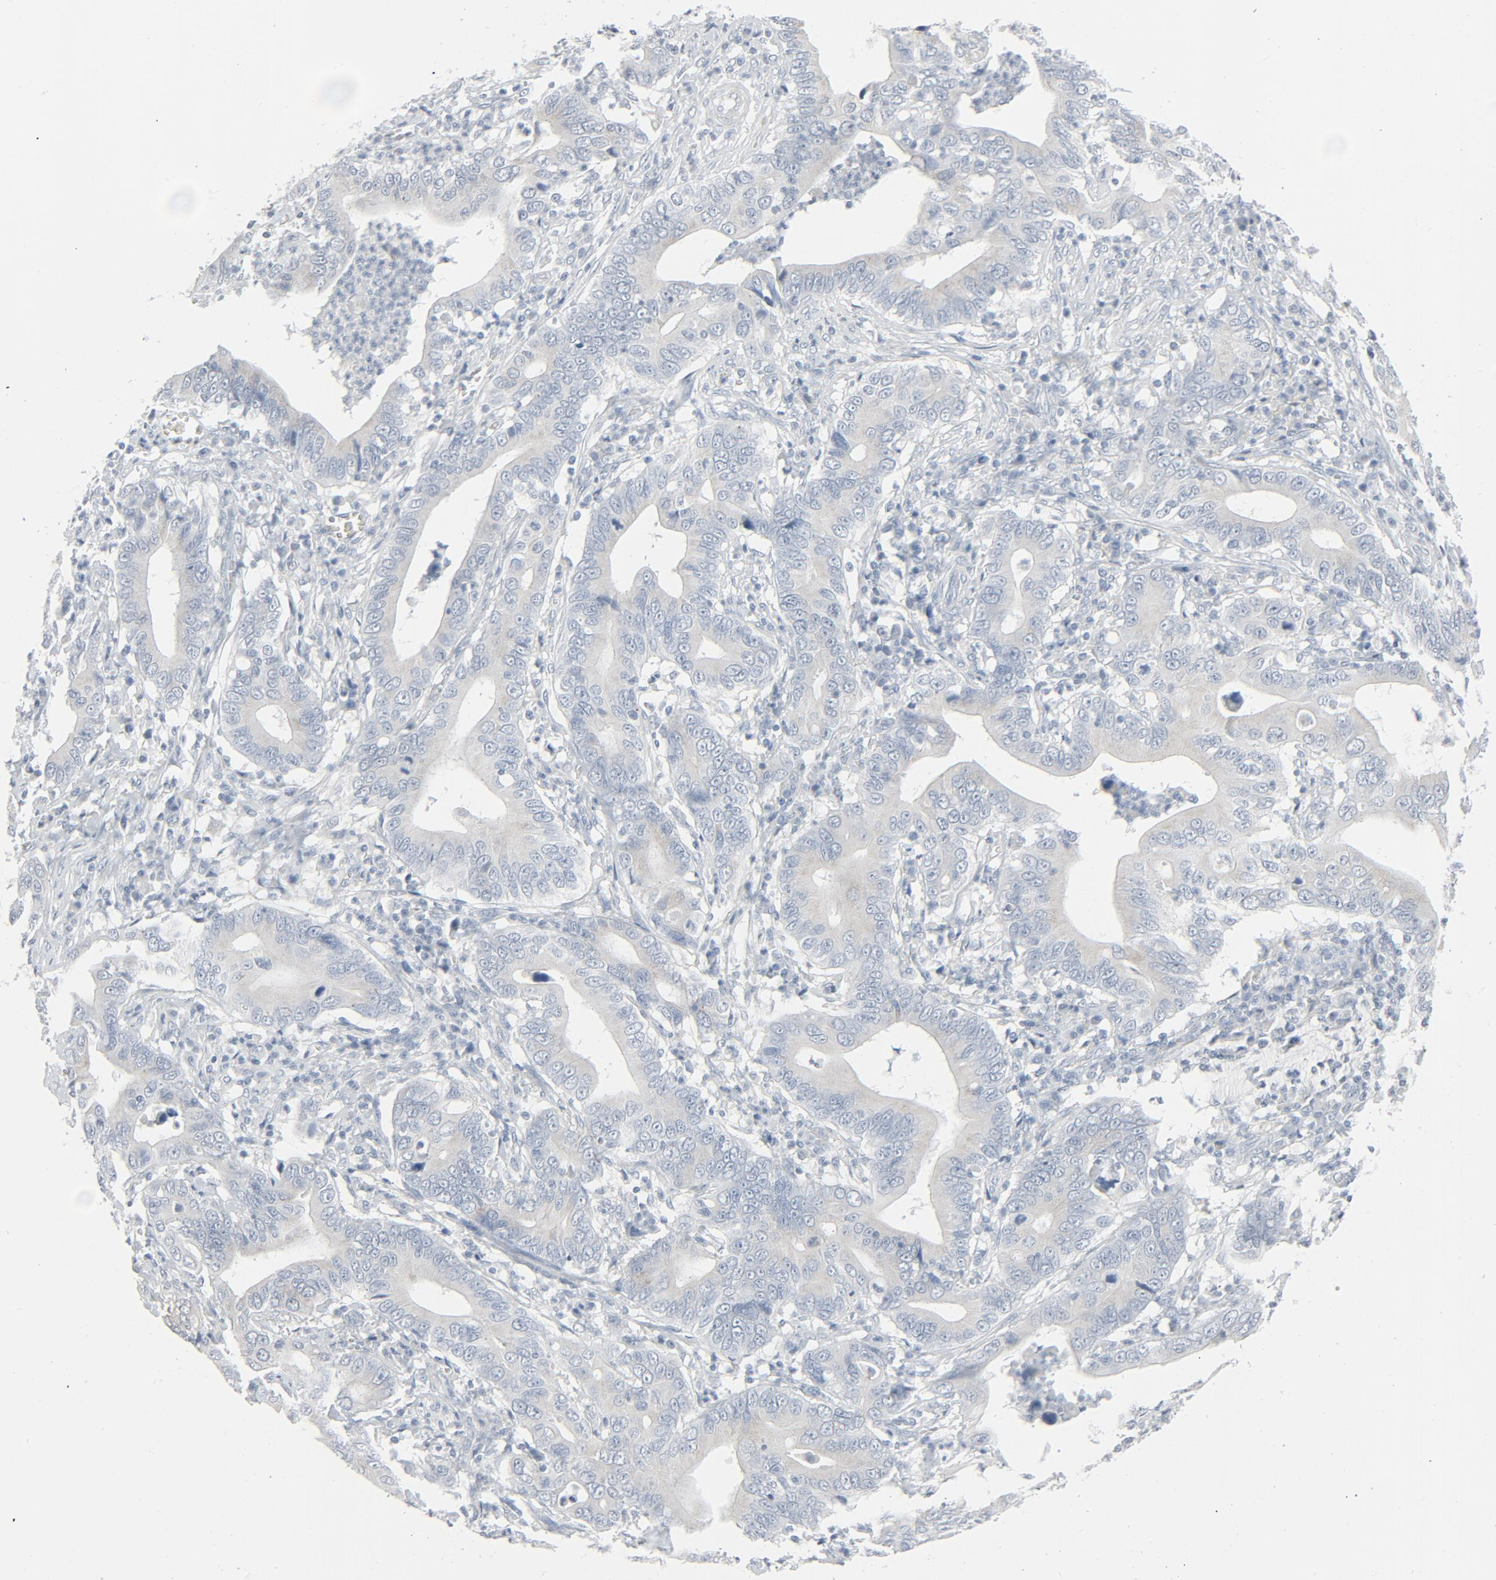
{"staining": {"intensity": "negative", "quantity": "none", "location": "none"}, "tissue": "stomach cancer", "cell_type": "Tumor cells", "image_type": "cancer", "snomed": [{"axis": "morphology", "description": "Adenocarcinoma, NOS"}, {"axis": "topography", "description": "Stomach, upper"}], "caption": "IHC photomicrograph of human adenocarcinoma (stomach) stained for a protein (brown), which displays no positivity in tumor cells. The staining was performed using DAB to visualize the protein expression in brown, while the nuclei were stained in blue with hematoxylin (Magnification: 20x).", "gene": "FGFR3", "patient": {"sex": "male", "age": 63}}